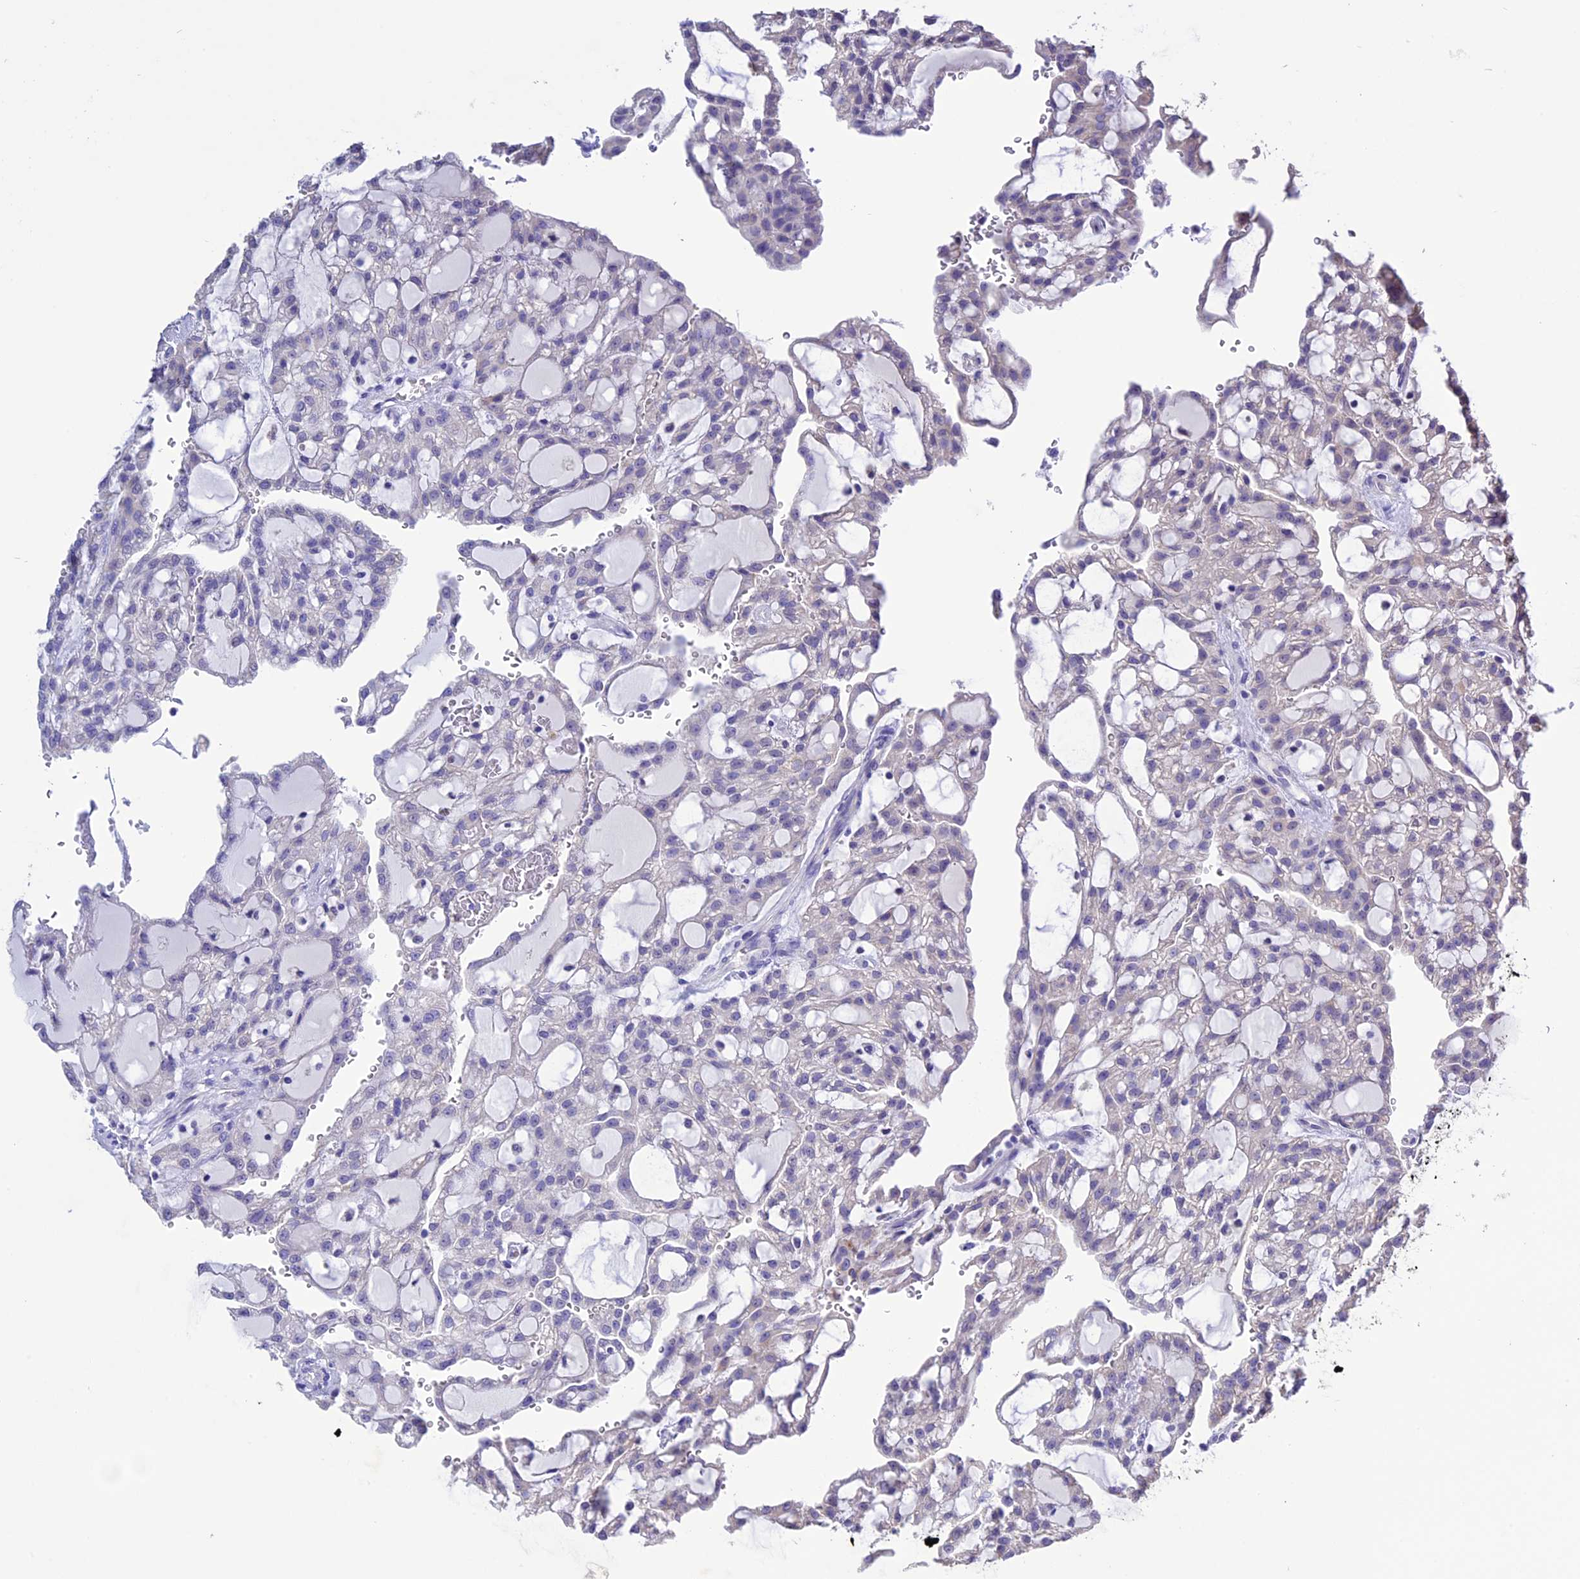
{"staining": {"intensity": "negative", "quantity": "none", "location": "none"}, "tissue": "renal cancer", "cell_type": "Tumor cells", "image_type": "cancer", "snomed": [{"axis": "morphology", "description": "Adenocarcinoma, NOS"}, {"axis": "topography", "description": "Kidney"}], "caption": "There is no significant positivity in tumor cells of renal cancer (adenocarcinoma). (Stains: DAB (3,3'-diaminobenzidine) immunohistochemistry with hematoxylin counter stain, Microscopy: brightfield microscopy at high magnification).", "gene": "DIS3L", "patient": {"sex": "male", "age": 63}}